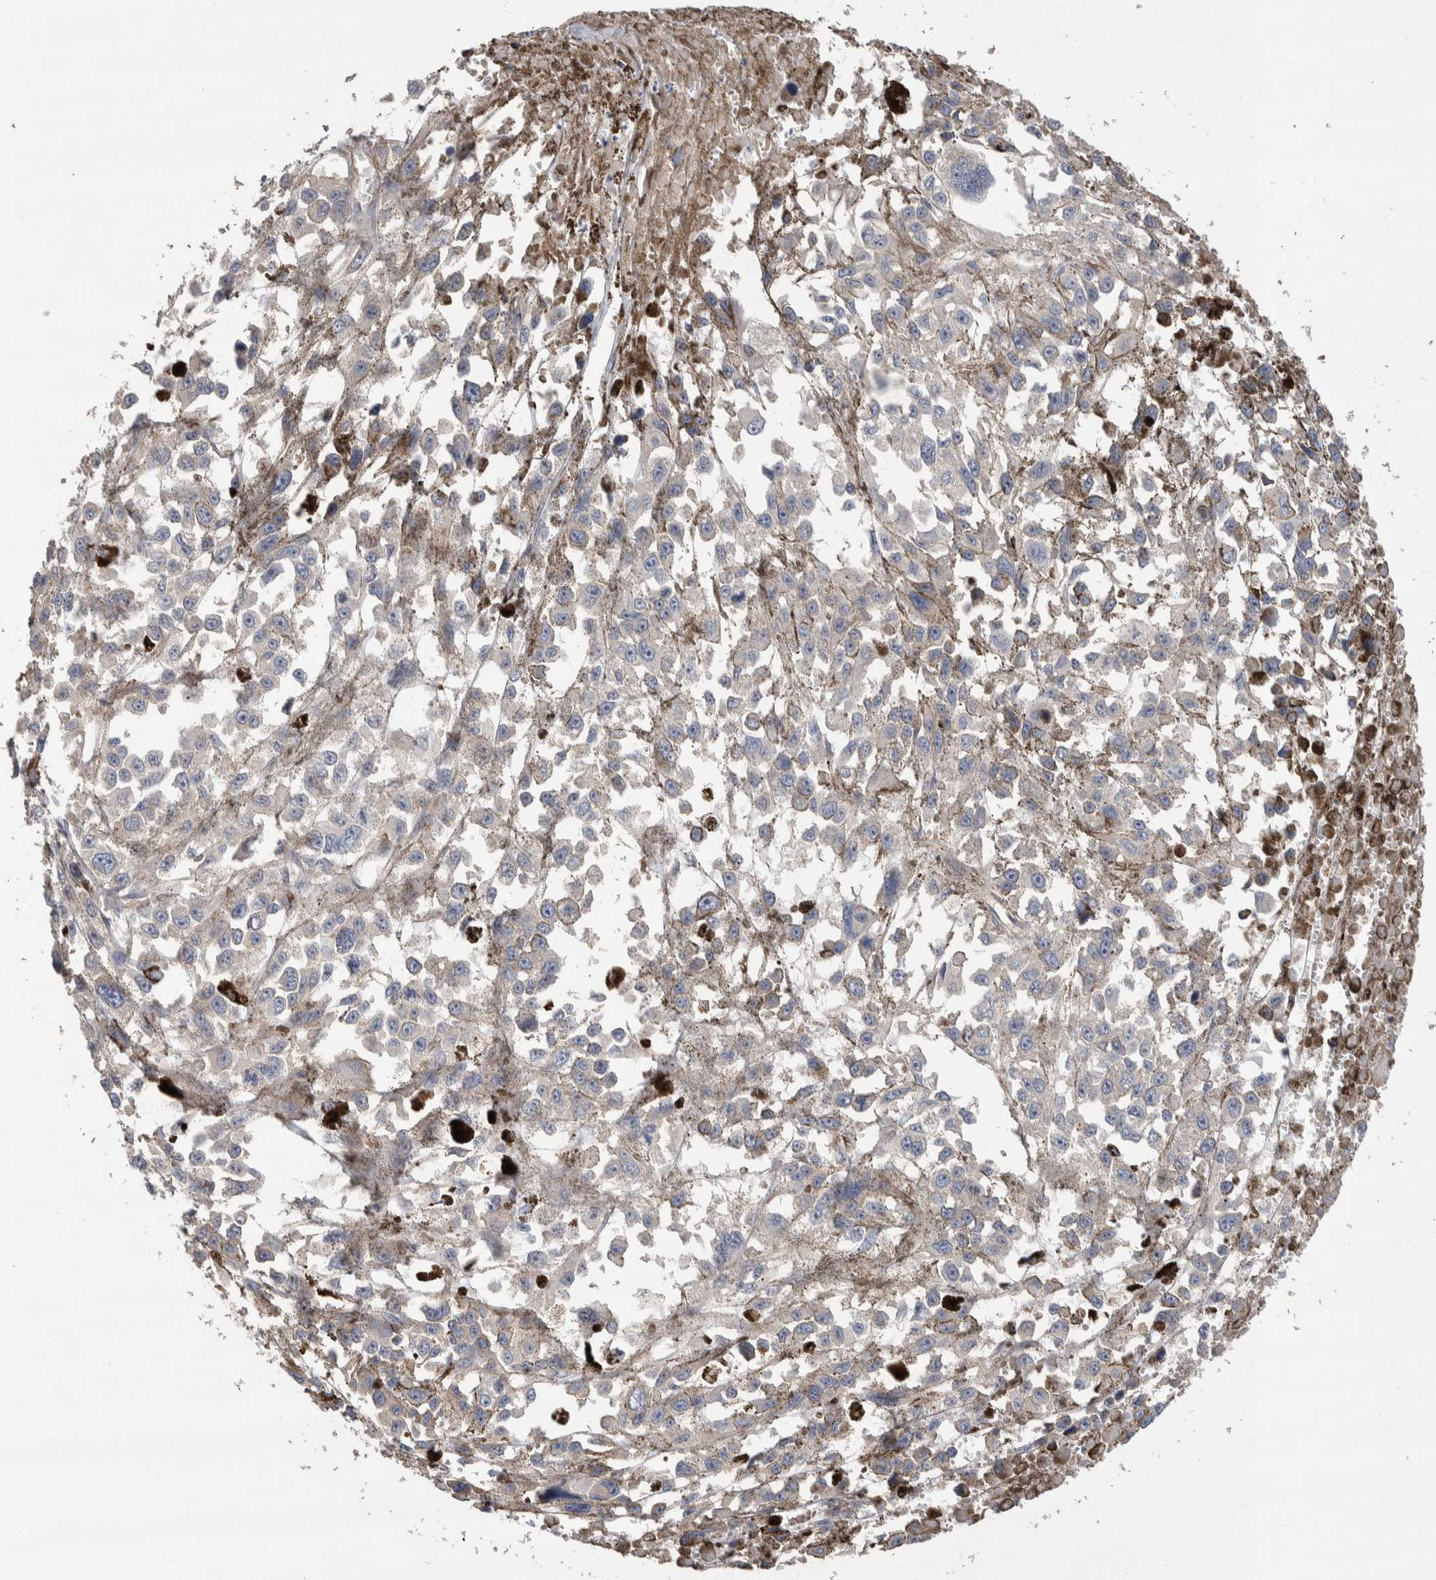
{"staining": {"intensity": "weak", "quantity": "<25%", "location": "cytoplasmic/membranous"}, "tissue": "melanoma", "cell_type": "Tumor cells", "image_type": "cancer", "snomed": [{"axis": "morphology", "description": "Malignant melanoma, Metastatic site"}, {"axis": "topography", "description": "Lymph node"}], "caption": "Histopathology image shows no significant protein staining in tumor cells of melanoma. The staining was performed using DAB to visualize the protein expression in brown, while the nuclei were stained in blue with hematoxylin (Magnification: 20x).", "gene": "GCNA", "patient": {"sex": "male", "age": 59}}